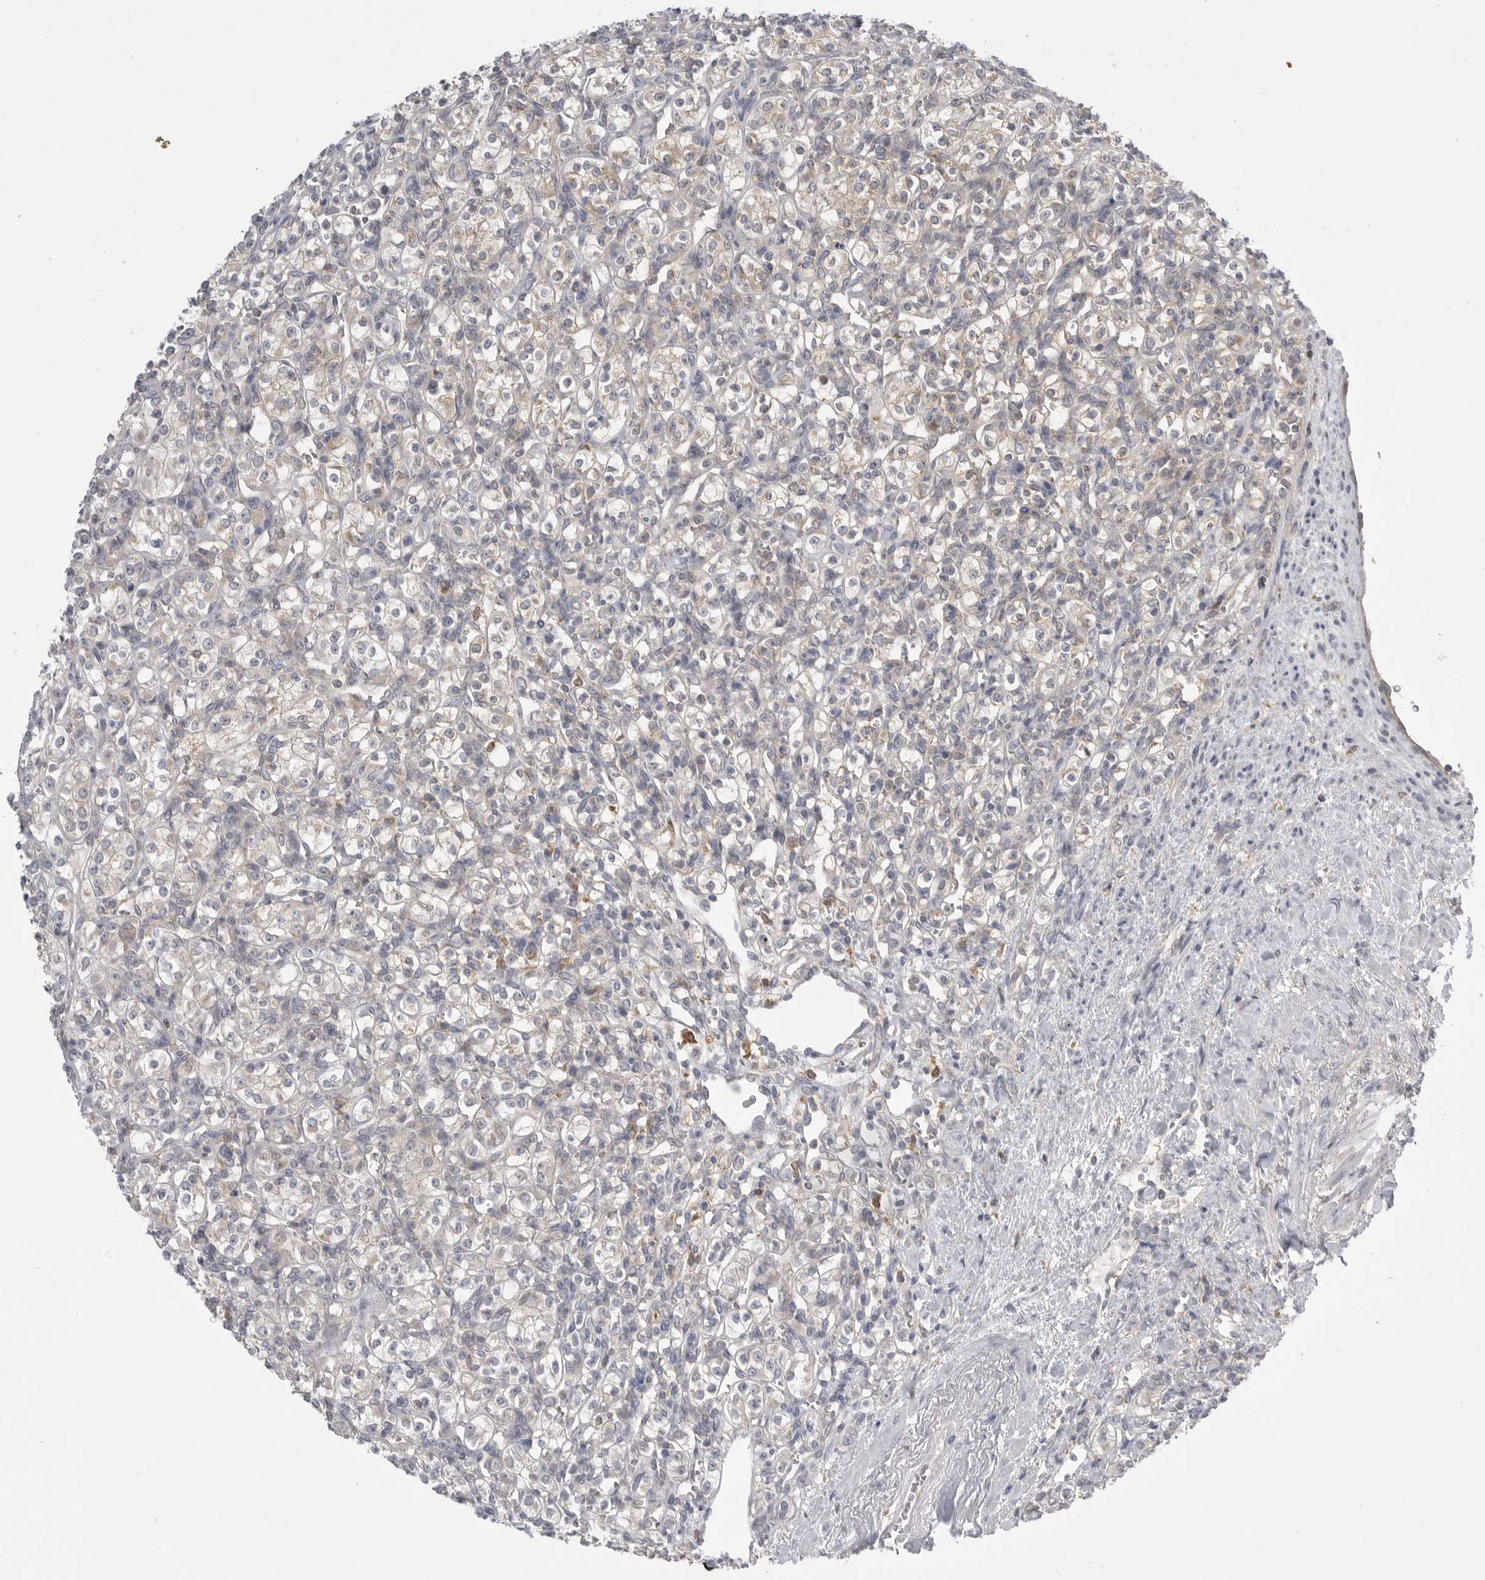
{"staining": {"intensity": "negative", "quantity": "none", "location": "none"}, "tissue": "renal cancer", "cell_type": "Tumor cells", "image_type": "cancer", "snomed": [{"axis": "morphology", "description": "Adenocarcinoma, NOS"}, {"axis": "topography", "description": "Kidney"}], "caption": "DAB (3,3'-diaminobenzidine) immunohistochemical staining of human renal adenocarcinoma shows no significant expression in tumor cells. (DAB immunohistochemistry (IHC), high magnification).", "gene": "KYAT3", "patient": {"sex": "male", "age": 77}}